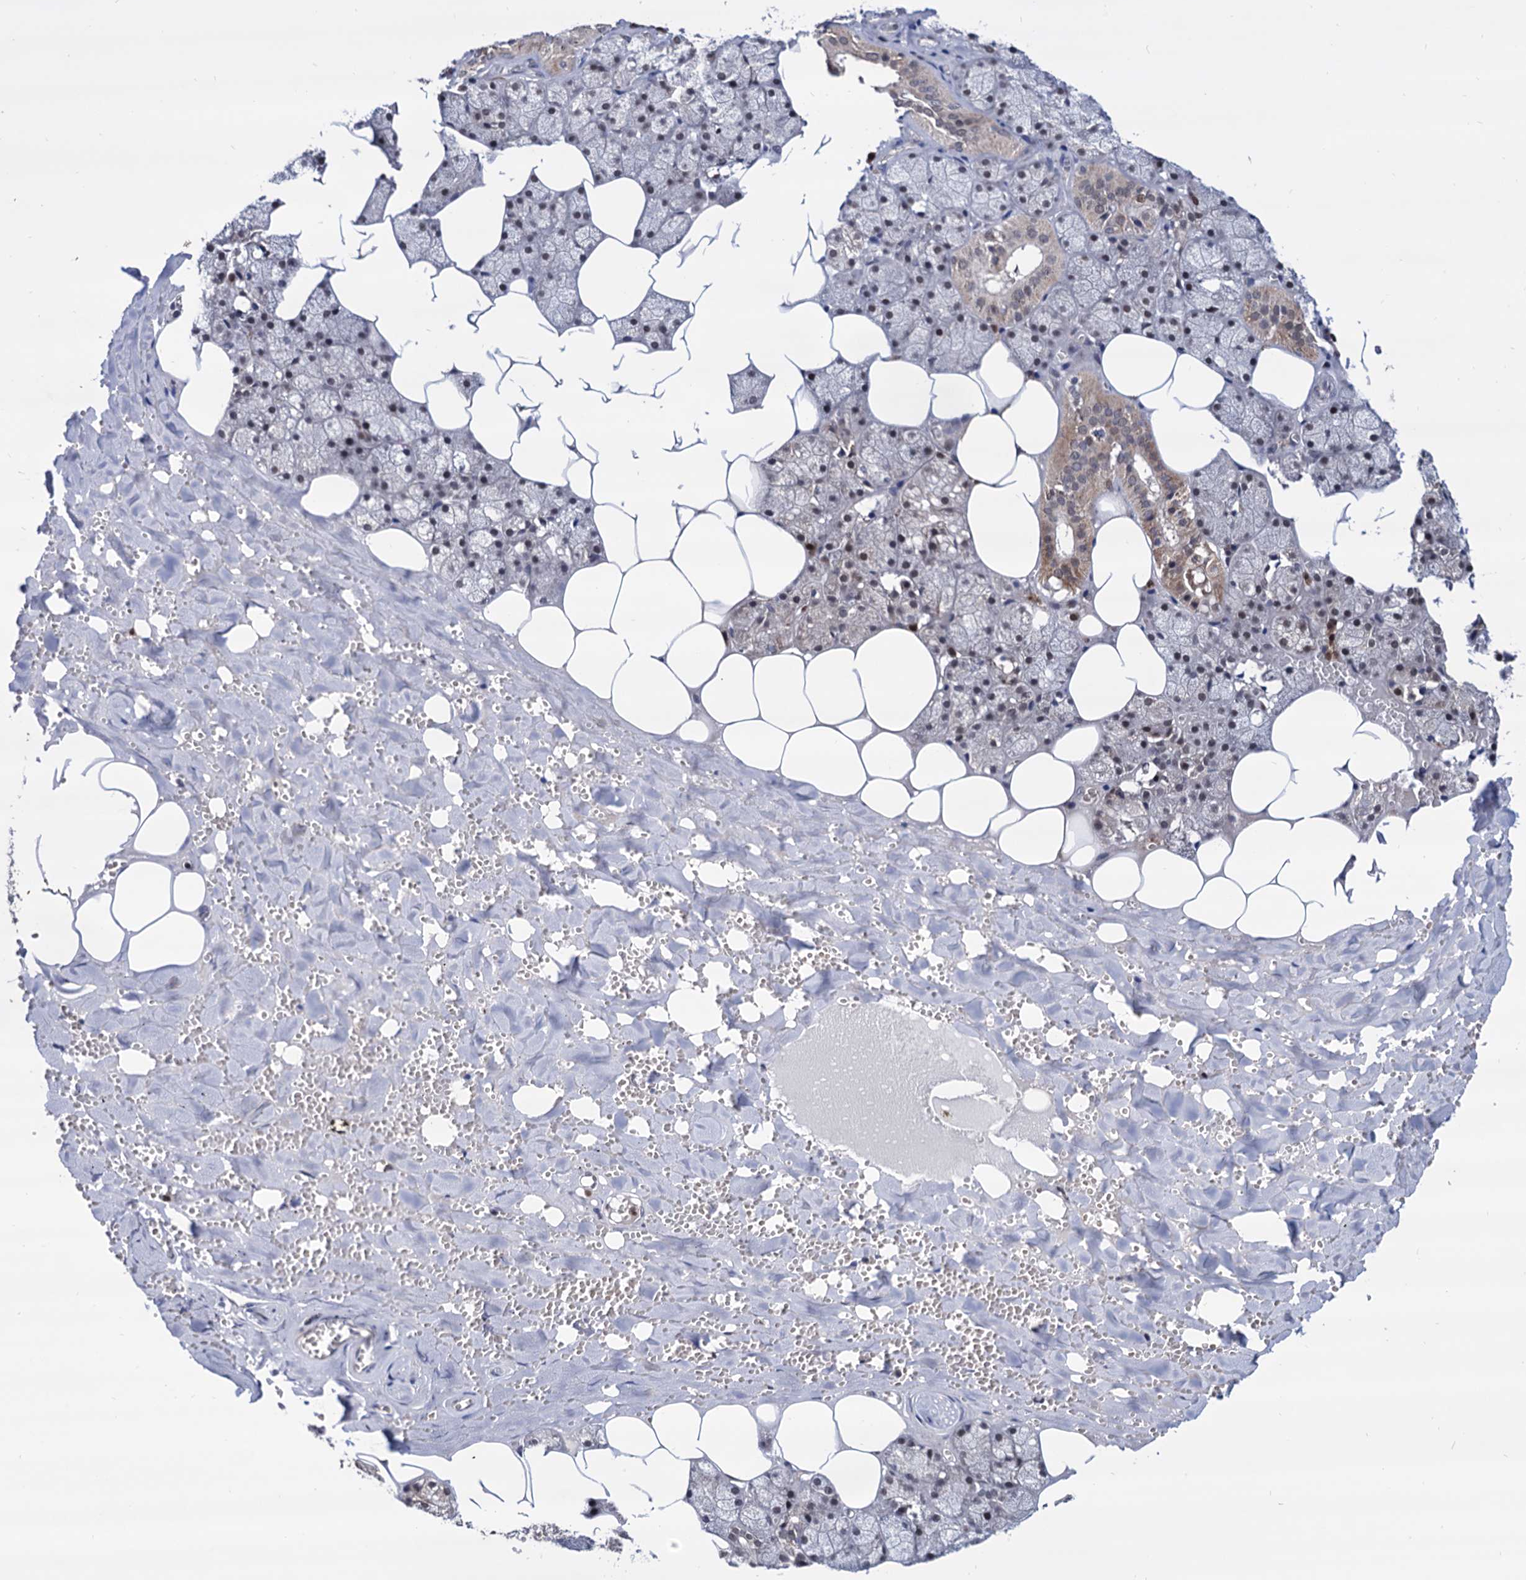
{"staining": {"intensity": "weak", "quantity": "<25%", "location": "cytoplasmic/membranous,nuclear"}, "tissue": "salivary gland", "cell_type": "Glandular cells", "image_type": "normal", "snomed": [{"axis": "morphology", "description": "Normal tissue, NOS"}, {"axis": "topography", "description": "Salivary gland"}], "caption": "IHC image of benign human salivary gland stained for a protein (brown), which reveals no positivity in glandular cells.", "gene": "RNASEH2B", "patient": {"sex": "male", "age": 62}}